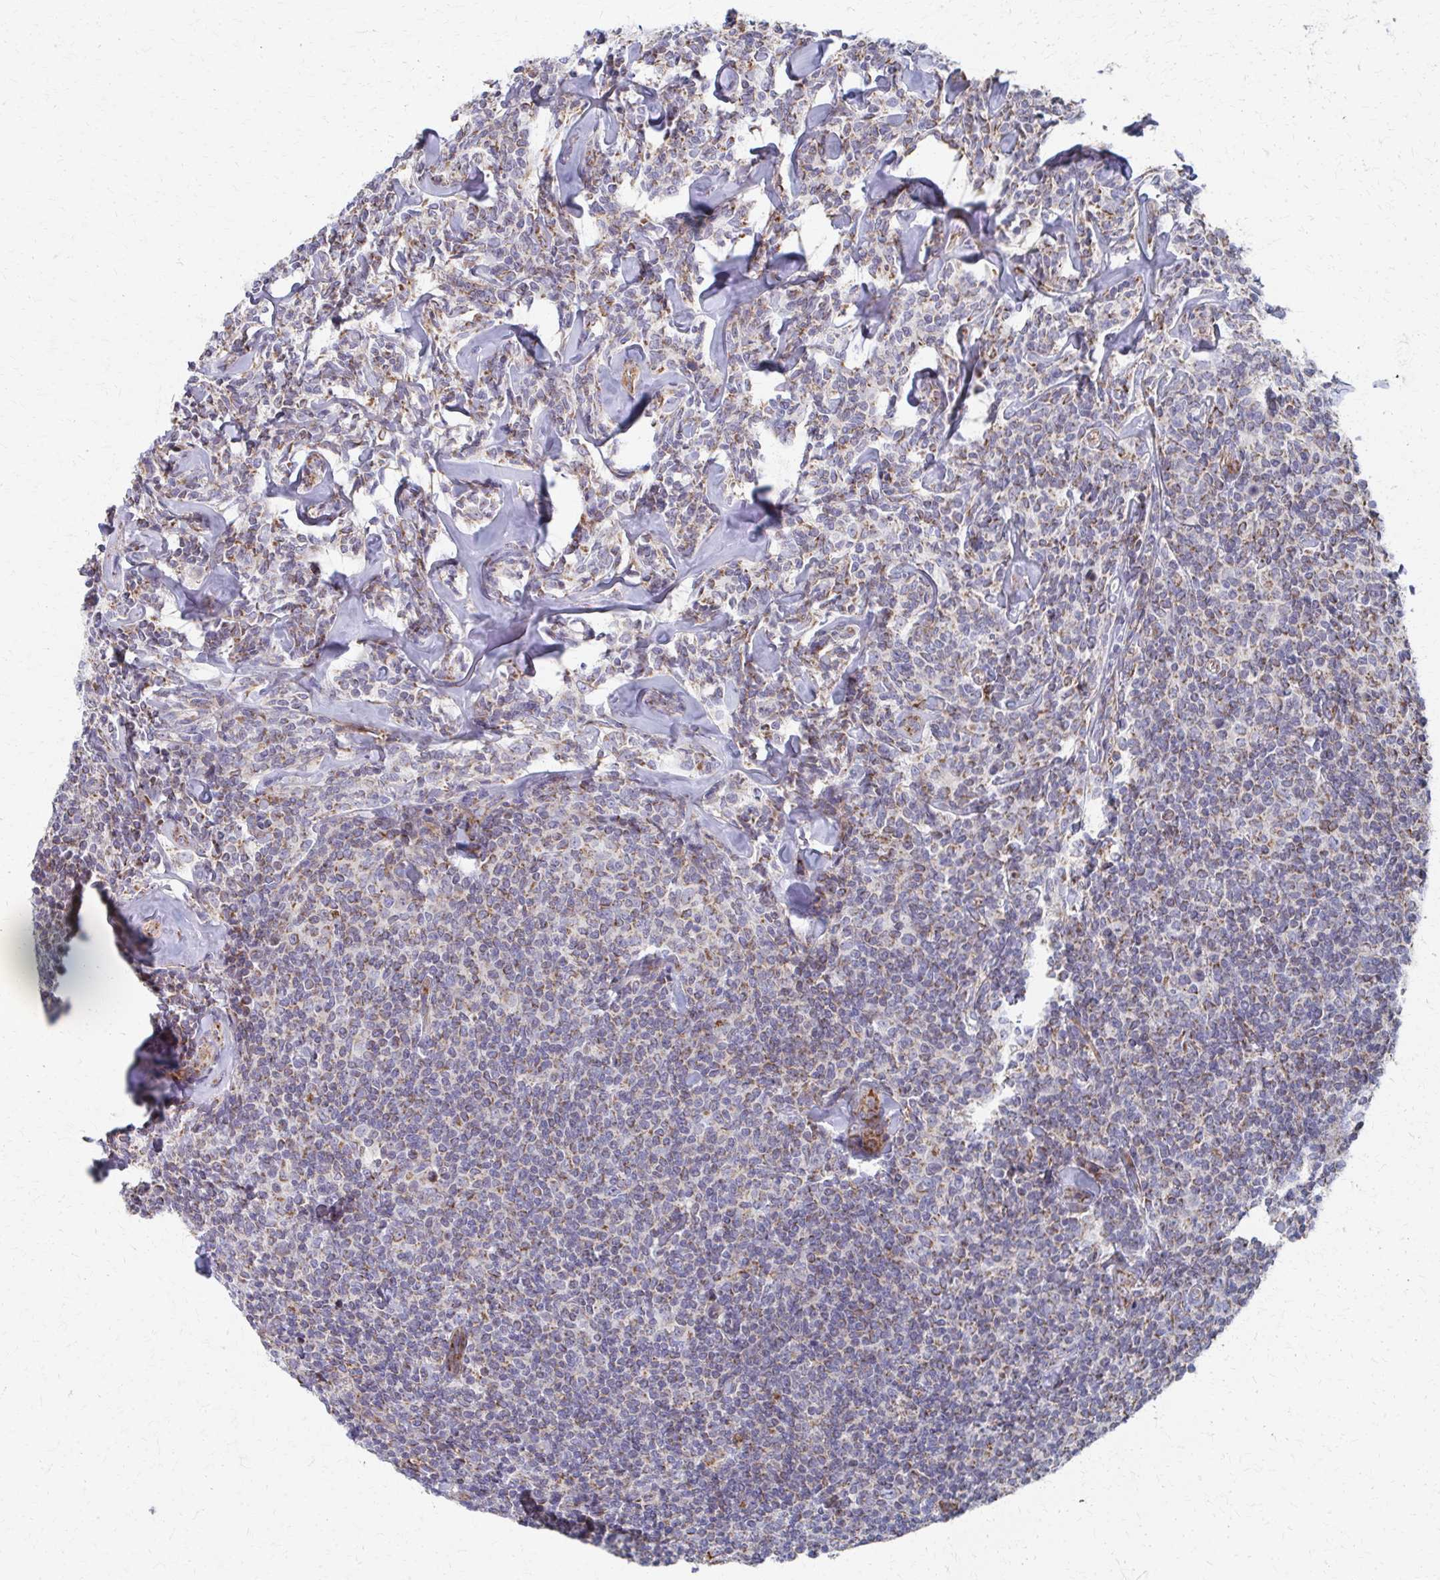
{"staining": {"intensity": "moderate", "quantity": "25%-75%", "location": "cytoplasmic/membranous"}, "tissue": "lymphoma", "cell_type": "Tumor cells", "image_type": "cancer", "snomed": [{"axis": "morphology", "description": "Malignant lymphoma, non-Hodgkin's type, Low grade"}, {"axis": "topography", "description": "Lymph node"}], "caption": "Immunohistochemical staining of human lymphoma shows moderate cytoplasmic/membranous protein staining in about 25%-75% of tumor cells.", "gene": "FAHD1", "patient": {"sex": "female", "age": 56}}